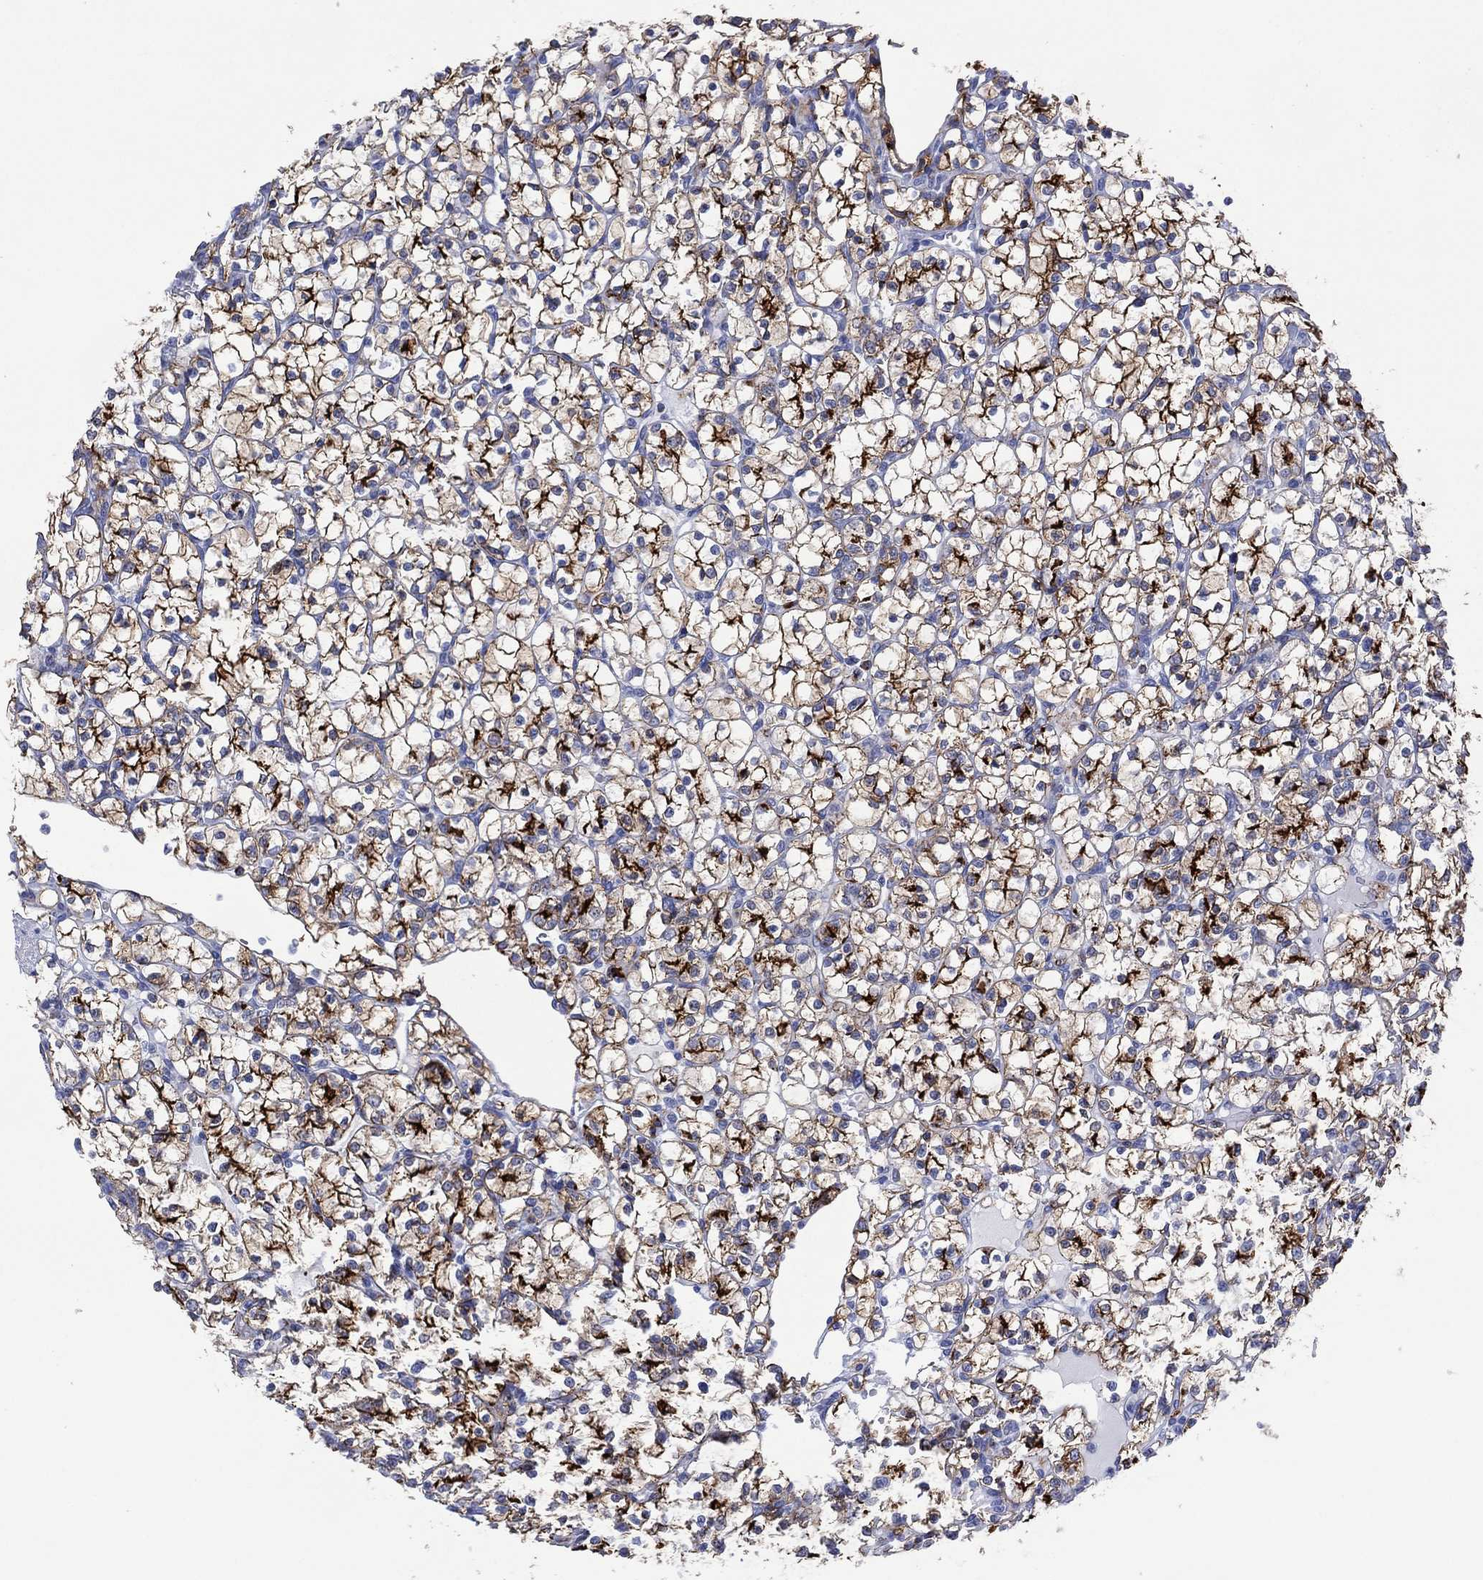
{"staining": {"intensity": "strong", "quantity": "25%-75%", "location": "cytoplasmic/membranous"}, "tissue": "renal cancer", "cell_type": "Tumor cells", "image_type": "cancer", "snomed": [{"axis": "morphology", "description": "Adenocarcinoma, NOS"}, {"axis": "topography", "description": "Kidney"}], "caption": "Immunohistochemical staining of human renal cancer (adenocarcinoma) displays high levels of strong cytoplasmic/membranous staining in about 25%-75% of tumor cells.", "gene": "DPP4", "patient": {"sex": "female", "age": 89}}